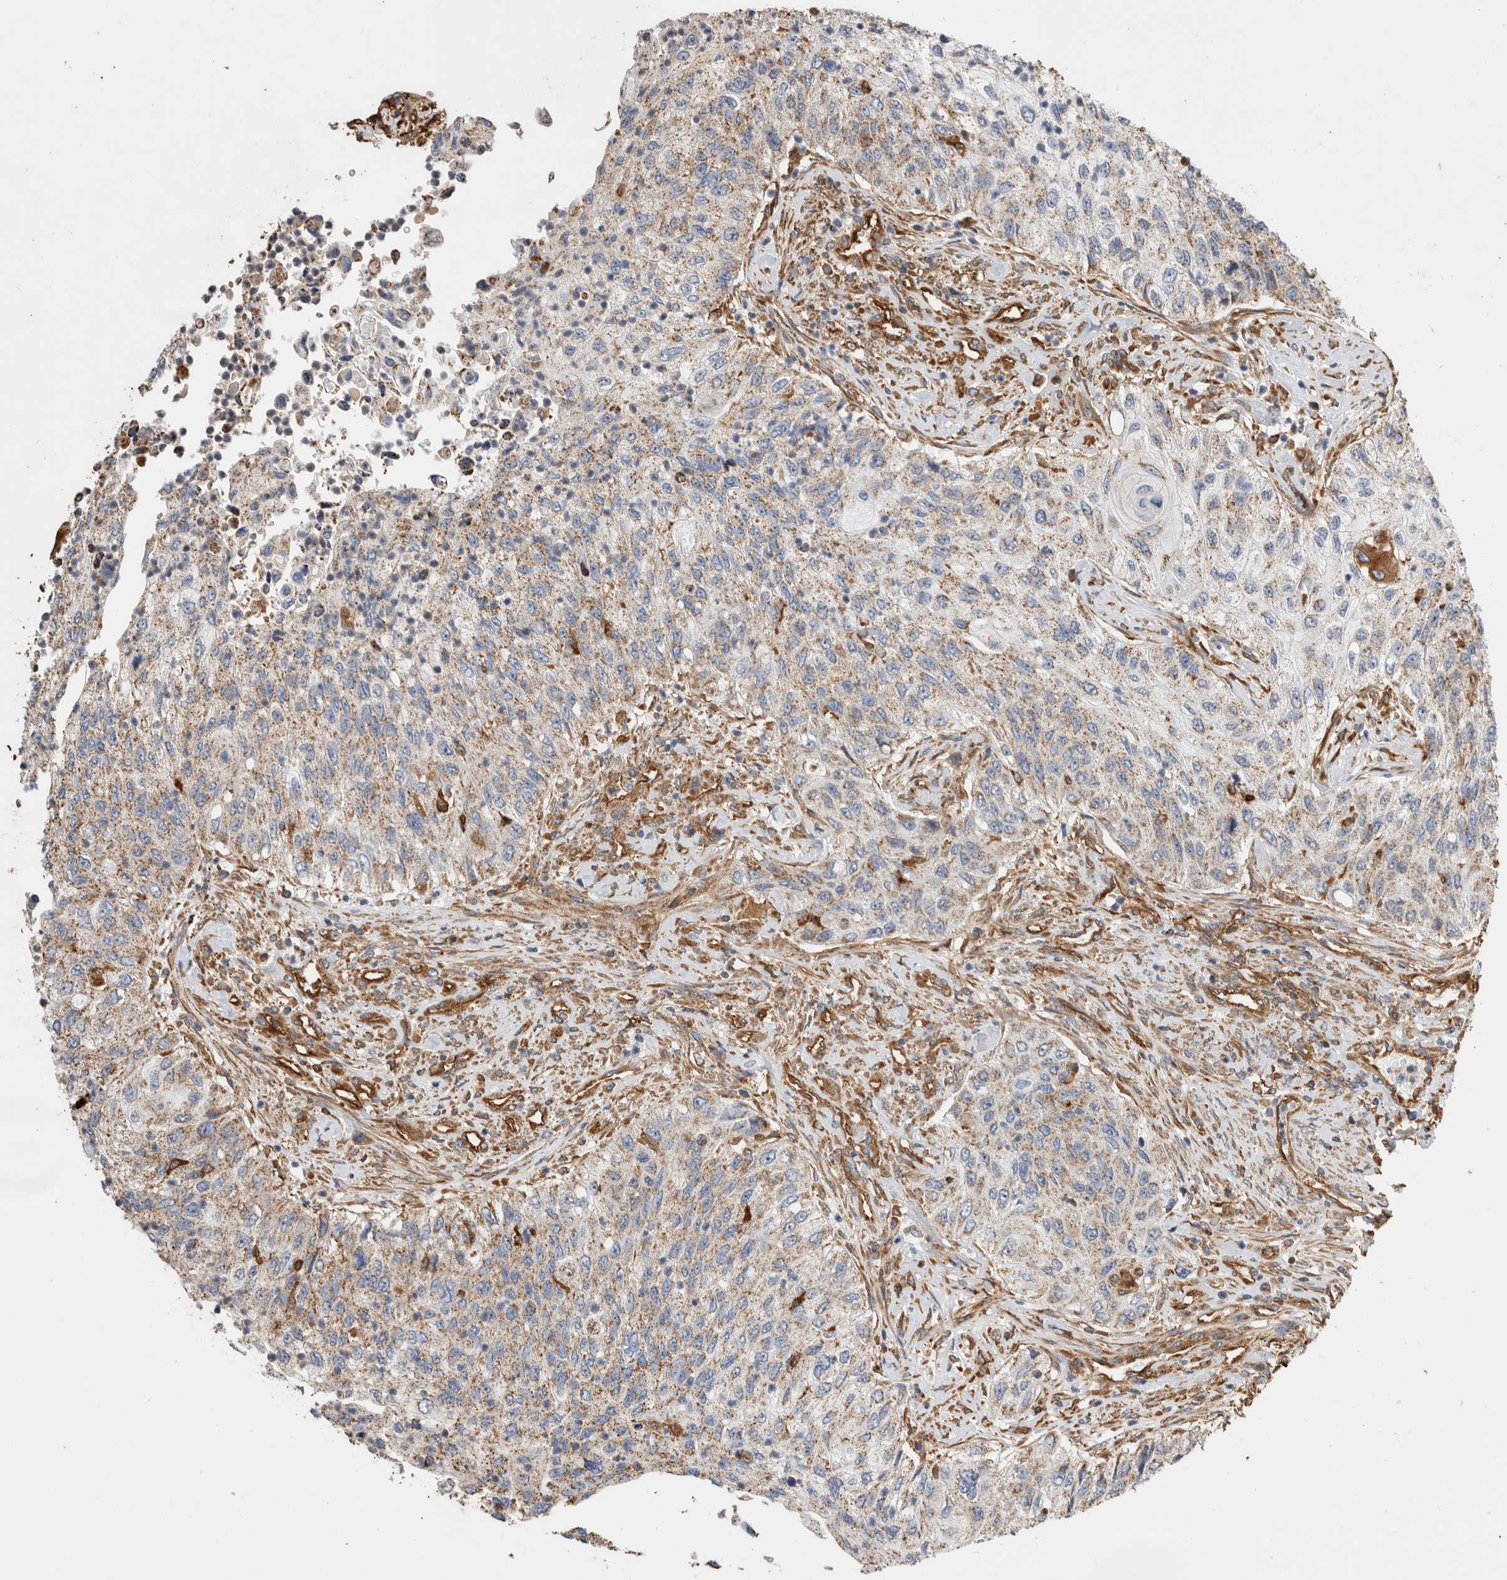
{"staining": {"intensity": "weak", "quantity": ">75%", "location": "cytoplasmic/membranous"}, "tissue": "urothelial cancer", "cell_type": "Tumor cells", "image_type": "cancer", "snomed": [{"axis": "morphology", "description": "Urothelial carcinoma, High grade"}, {"axis": "topography", "description": "Urinary bladder"}], "caption": "High-grade urothelial carcinoma stained with DAB (3,3'-diaminobenzidine) immunohistochemistry displays low levels of weak cytoplasmic/membranous expression in about >75% of tumor cells.", "gene": "ZNF397", "patient": {"sex": "female", "age": 60}}